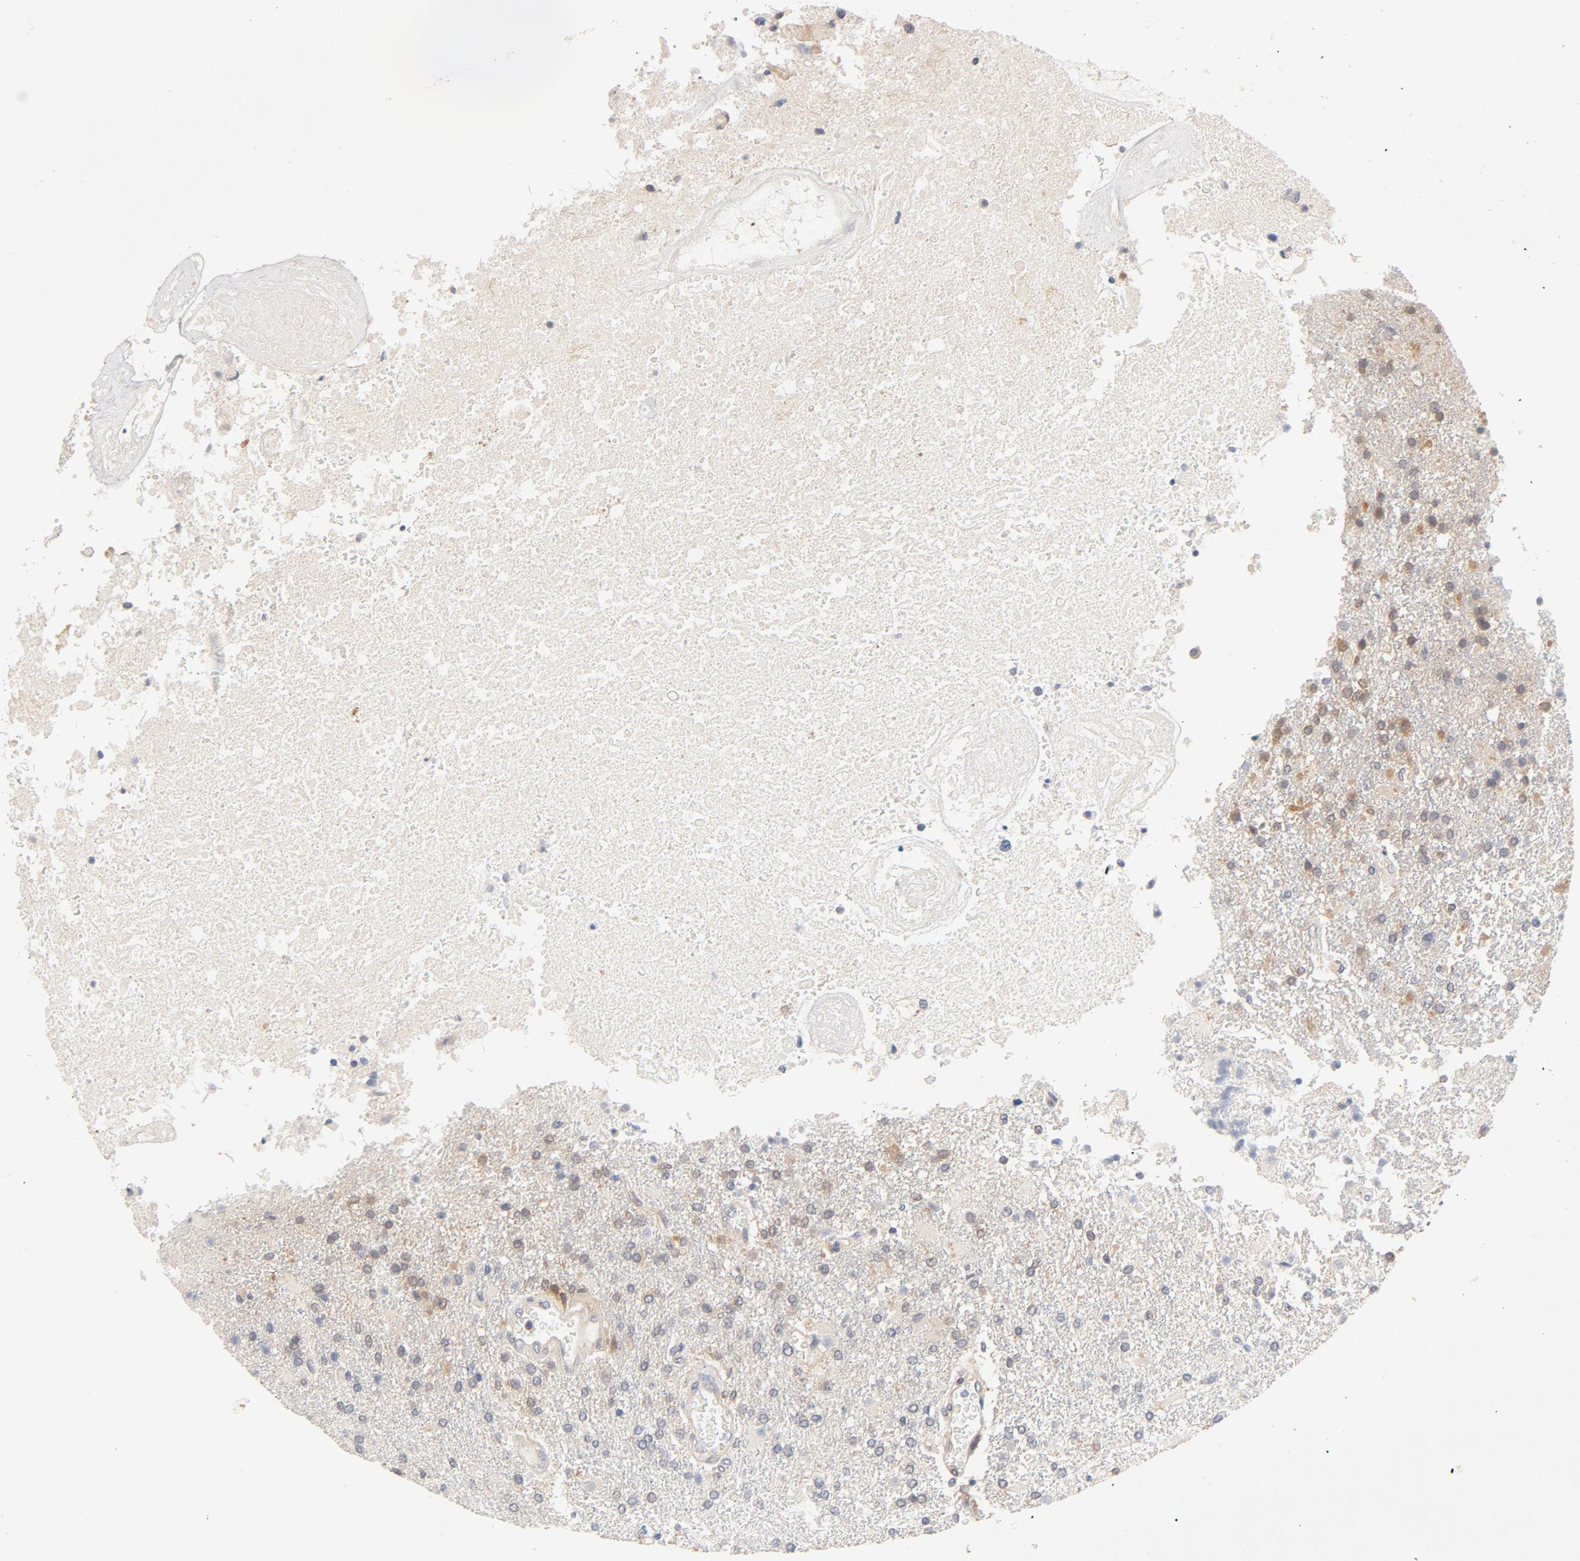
{"staining": {"intensity": "weak", "quantity": "25%-75%", "location": "cytoplasmic/membranous"}, "tissue": "glioma", "cell_type": "Tumor cells", "image_type": "cancer", "snomed": [{"axis": "morphology", "description": "Glioma, malignant, High grade"}, {"axis": "topography", "description": "Cerebral cortex"}], "caption": "Protein expression analysis of human malignant glioma (high-grade) reveals weak cytoplasmic/membranous expression in about 25%-75% of tumor cells.", "gene": "STAT1", "patient": {"sex": "male", "age": 79}}